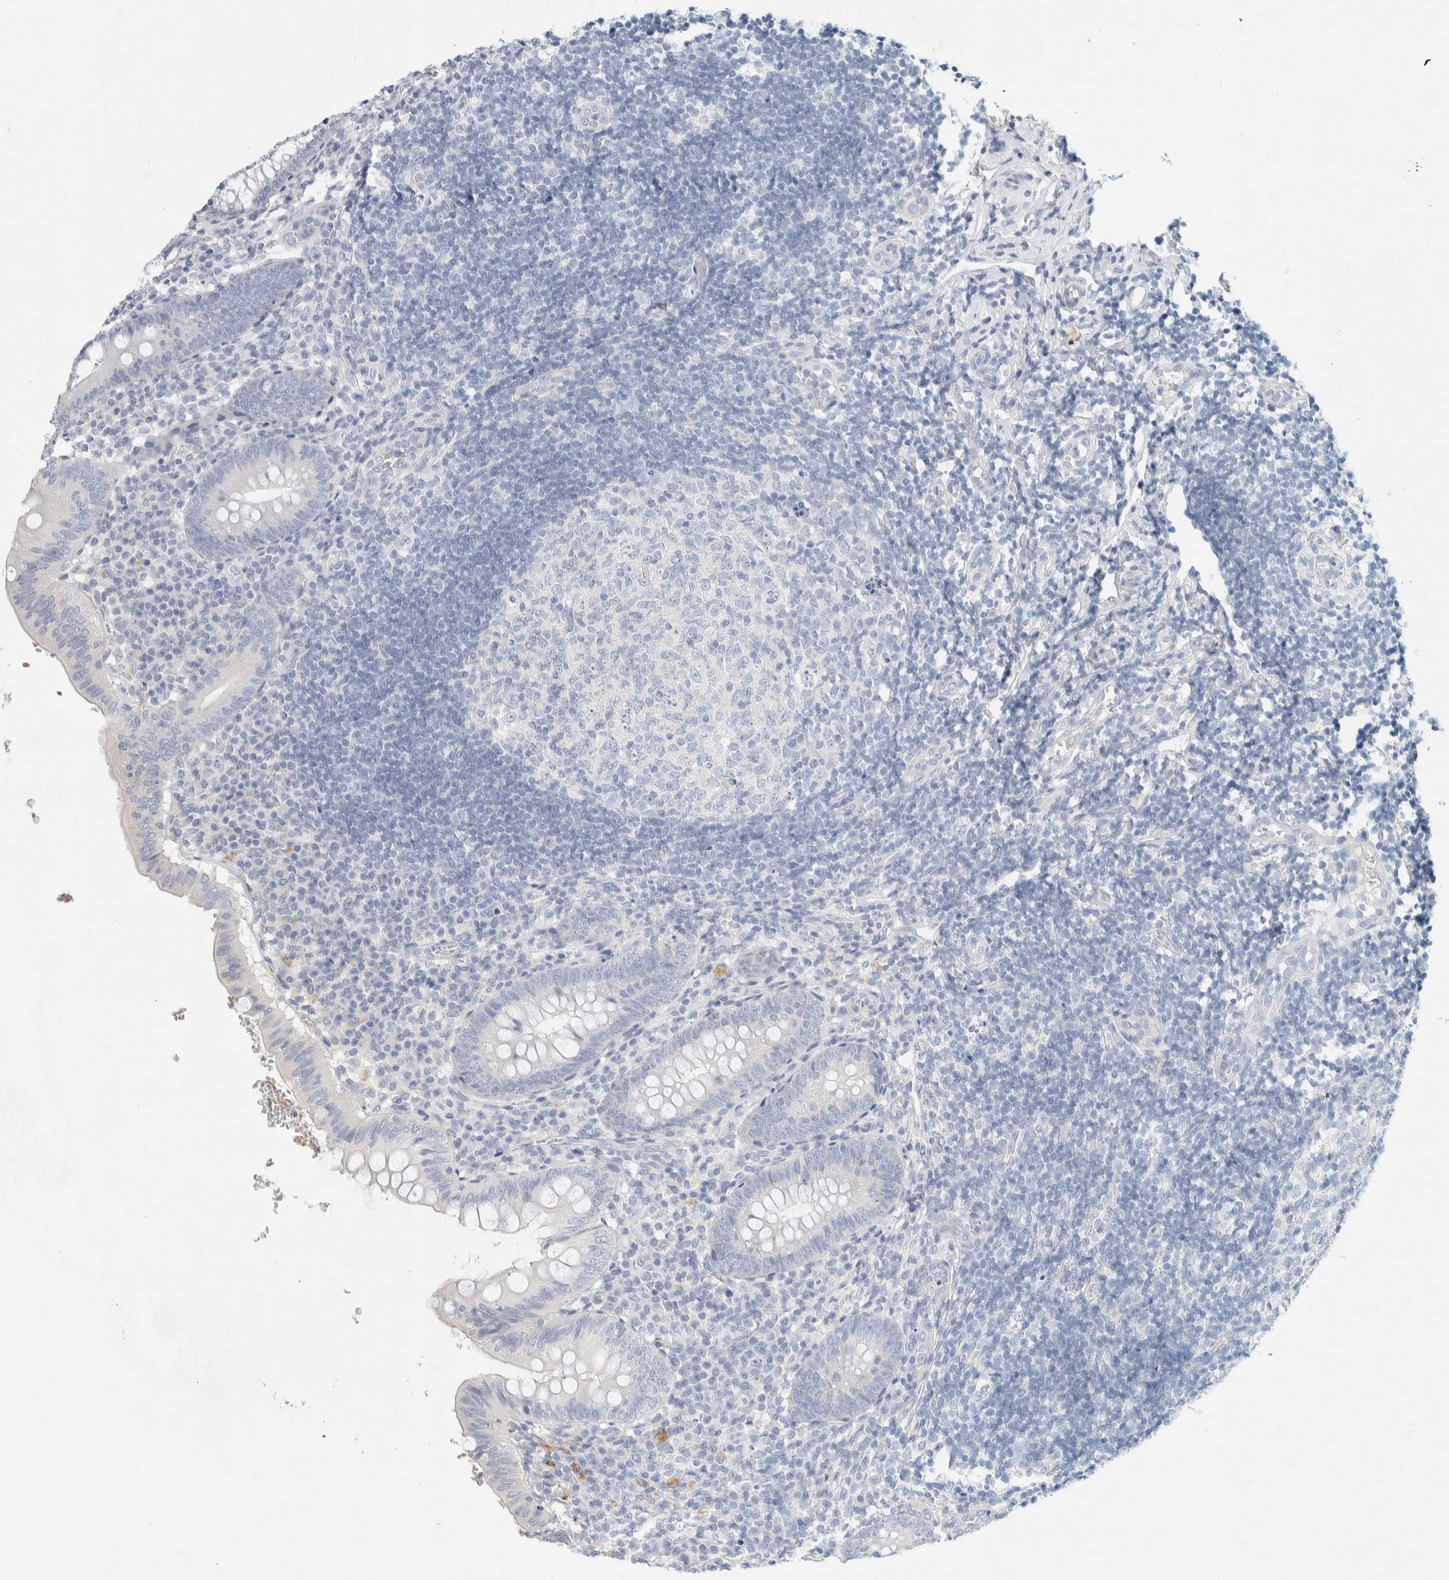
{"staining": {"intensity": "negative", "quantity": "none", "location": "none"}, "tissue": "appendix", "cell_type": "Glandular cells", "image_type": "normal", "snomed": [{"axis": "morphology", "description": "Normal tissue, NOS"}, {"axis": "topography", "description": "Appendix"}], "caption": "Immunohistochemical staining of benign appendix exhibits no significant expression in glandular cells. The staining was performed using DAB to visualize the protein expression in brown, while the nuclei were stained in blue with hematoxylin (Magnification: 20x).", "gene": "ALOX12B", "patient": {"sex": "male", "age": 8}}